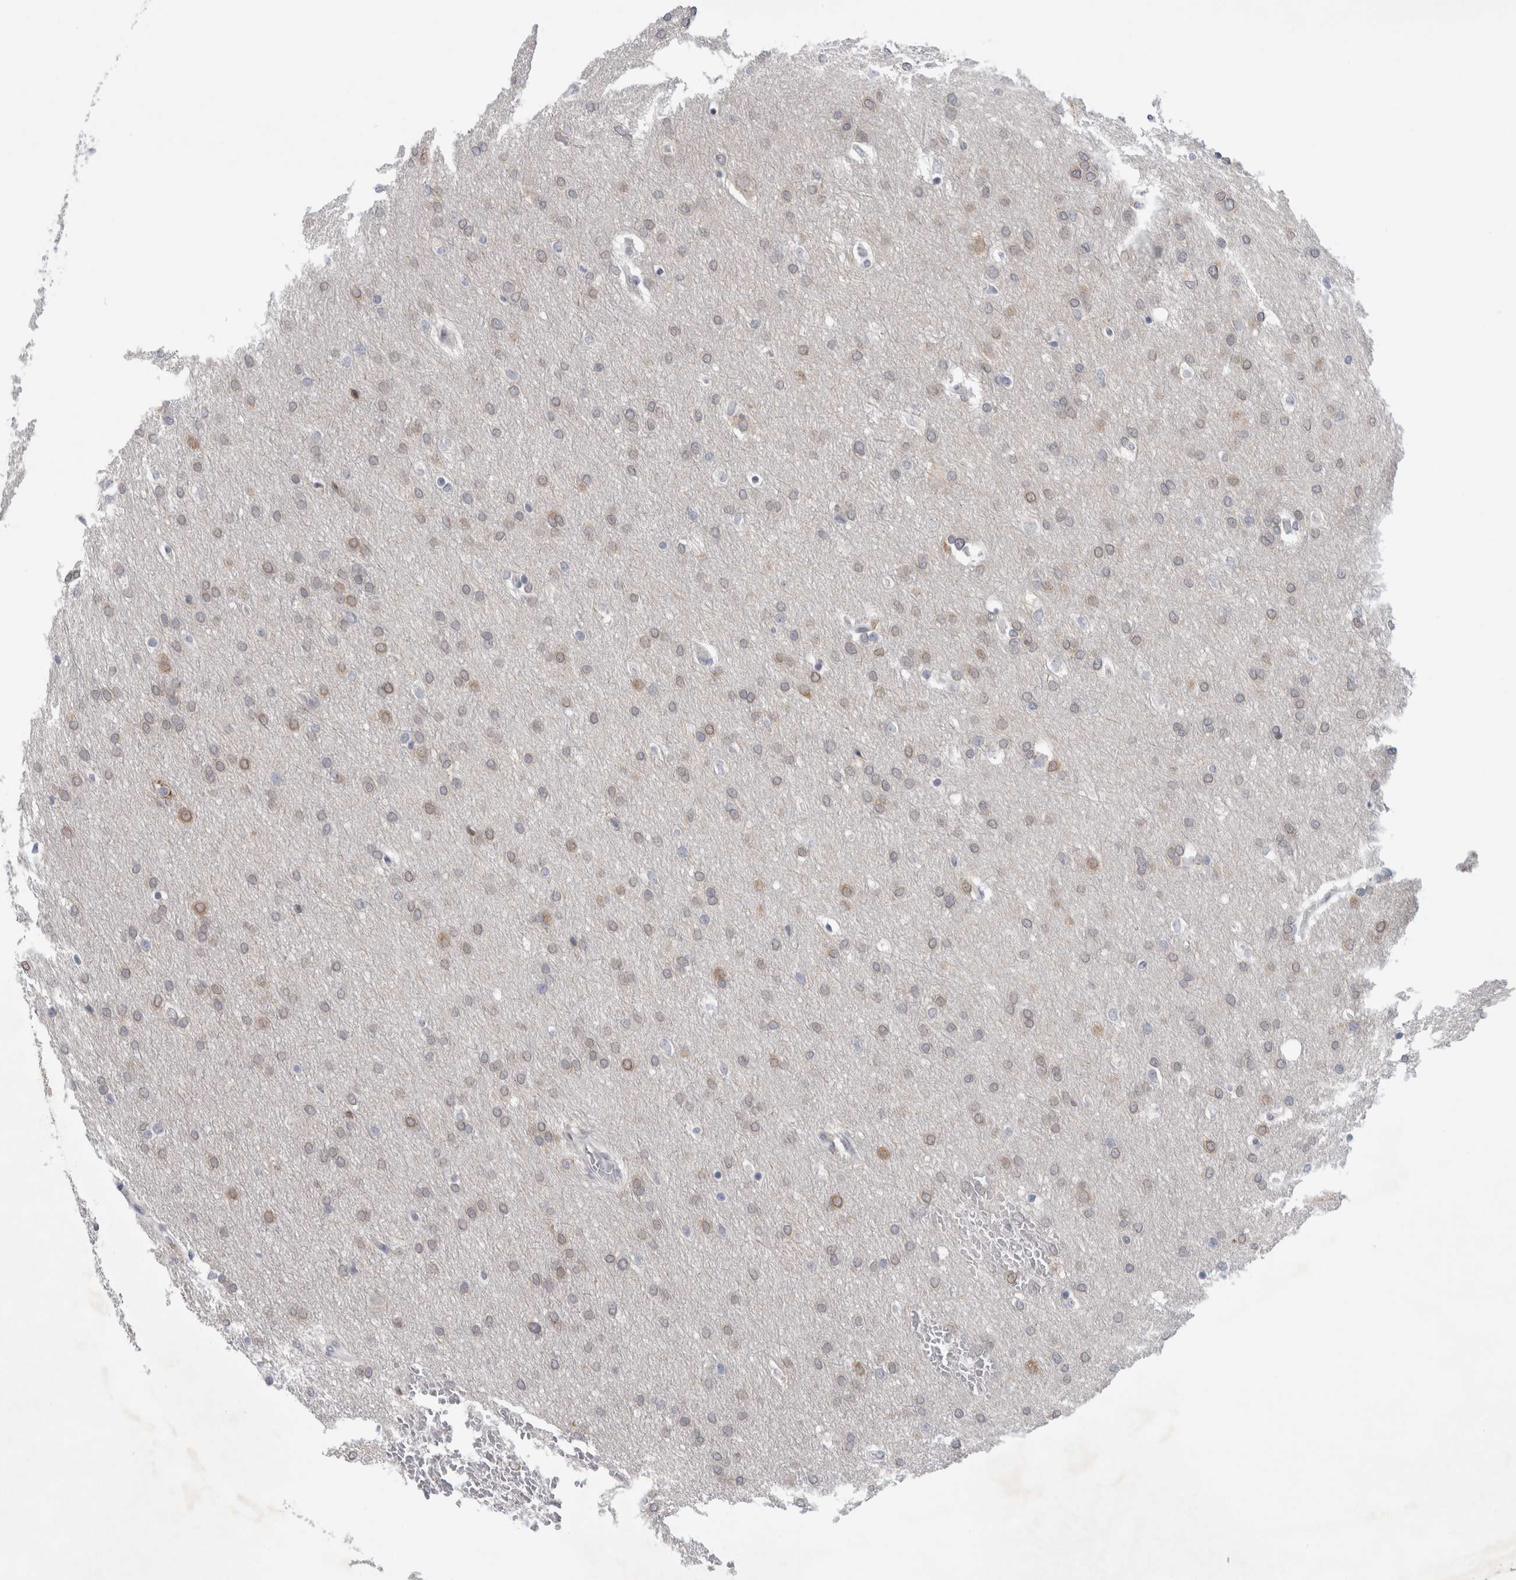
{"staining": {"intensity": "weak", "quantity": "<25%", "location": "cytoplasmic/membranous"}, "tissue": "glioma", "cell_type": "Tumor cells", "image_type": "cancer", "snomed": [{"axis": "morphology", "description": "Glioma, malignant, Low grade"}, {"axis": "topography", "description": "Brain"}], "caption": "High power microscopy image of an immunohistochemistry image of low-grade glioma (malignant), revealing no significant expression in tumor cells.", "gene": "NIPA1", "patient": {"sex": "female", "age": 37}}